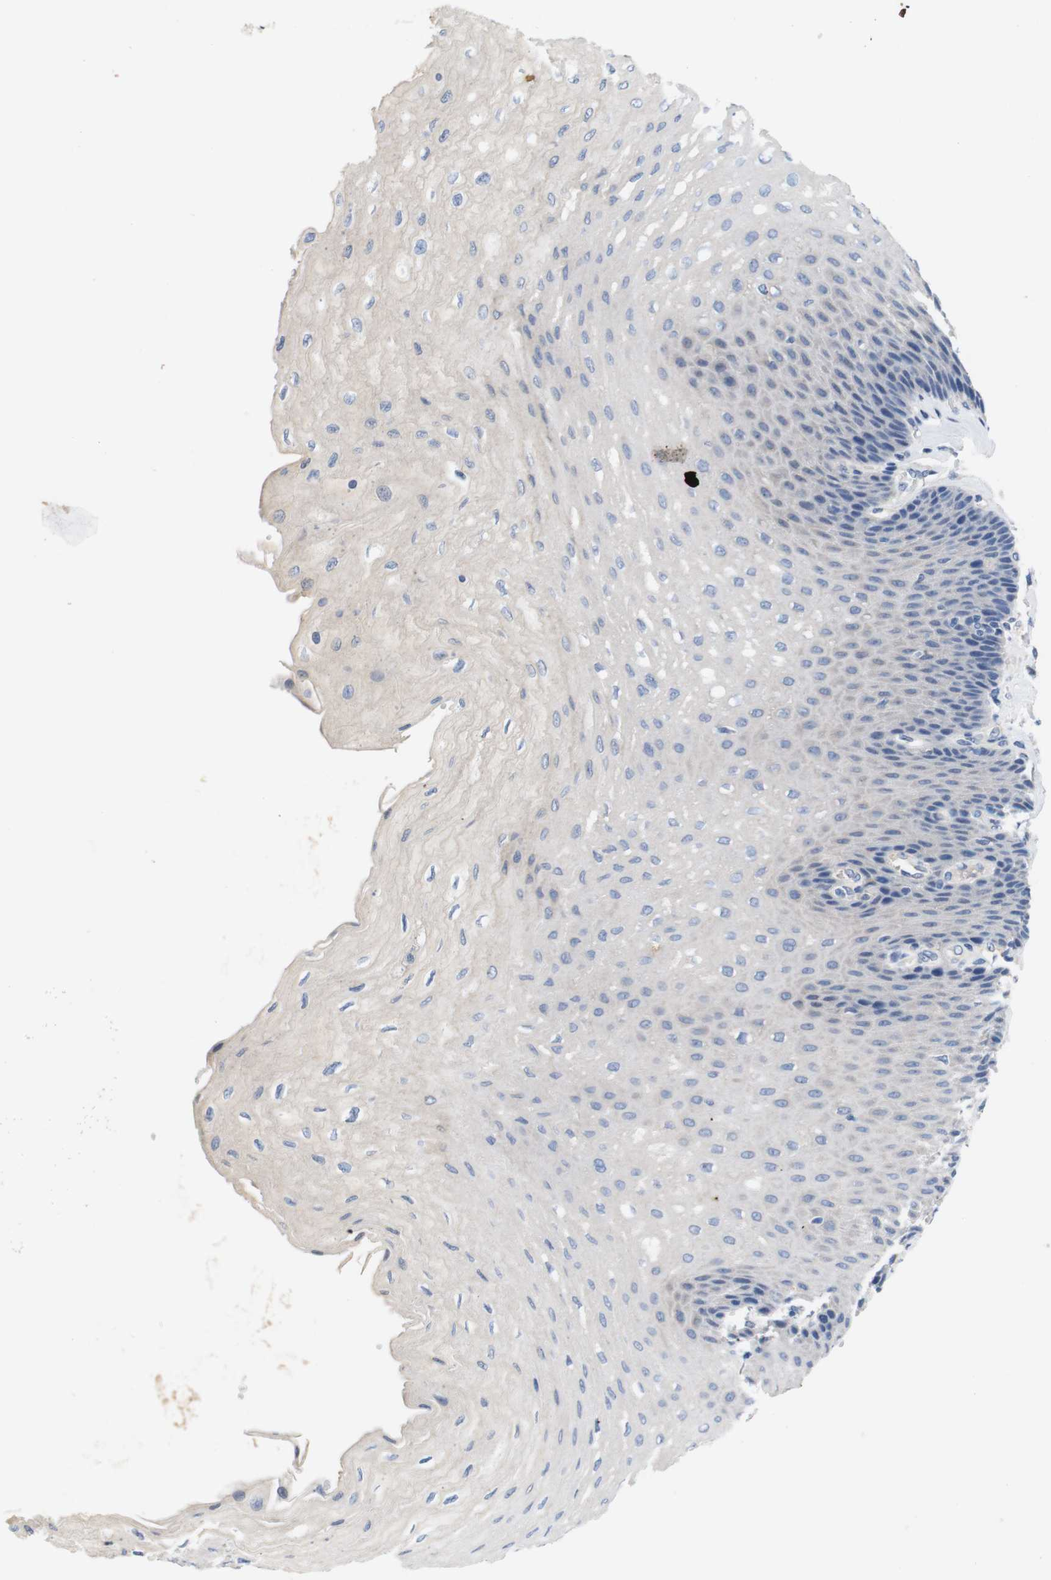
{"staining": {"intensity": "negative", "quantity": "none", "location": "none"}, "tissue": "esophagus", "cell_type": "Squamous epithelial cells", "image_type": "normal", "snomed": [{"axis": "morphology", "description": "Normal tissue, NOS"}, {"axis": "topography", "description": "Esophagus"}], "caption": "Human esophagus stained for a protein using IHC shows no expression in squamous epithelial cells.", "gene": "ITGA5", "patient": {"sex": "female", "age": 72}}